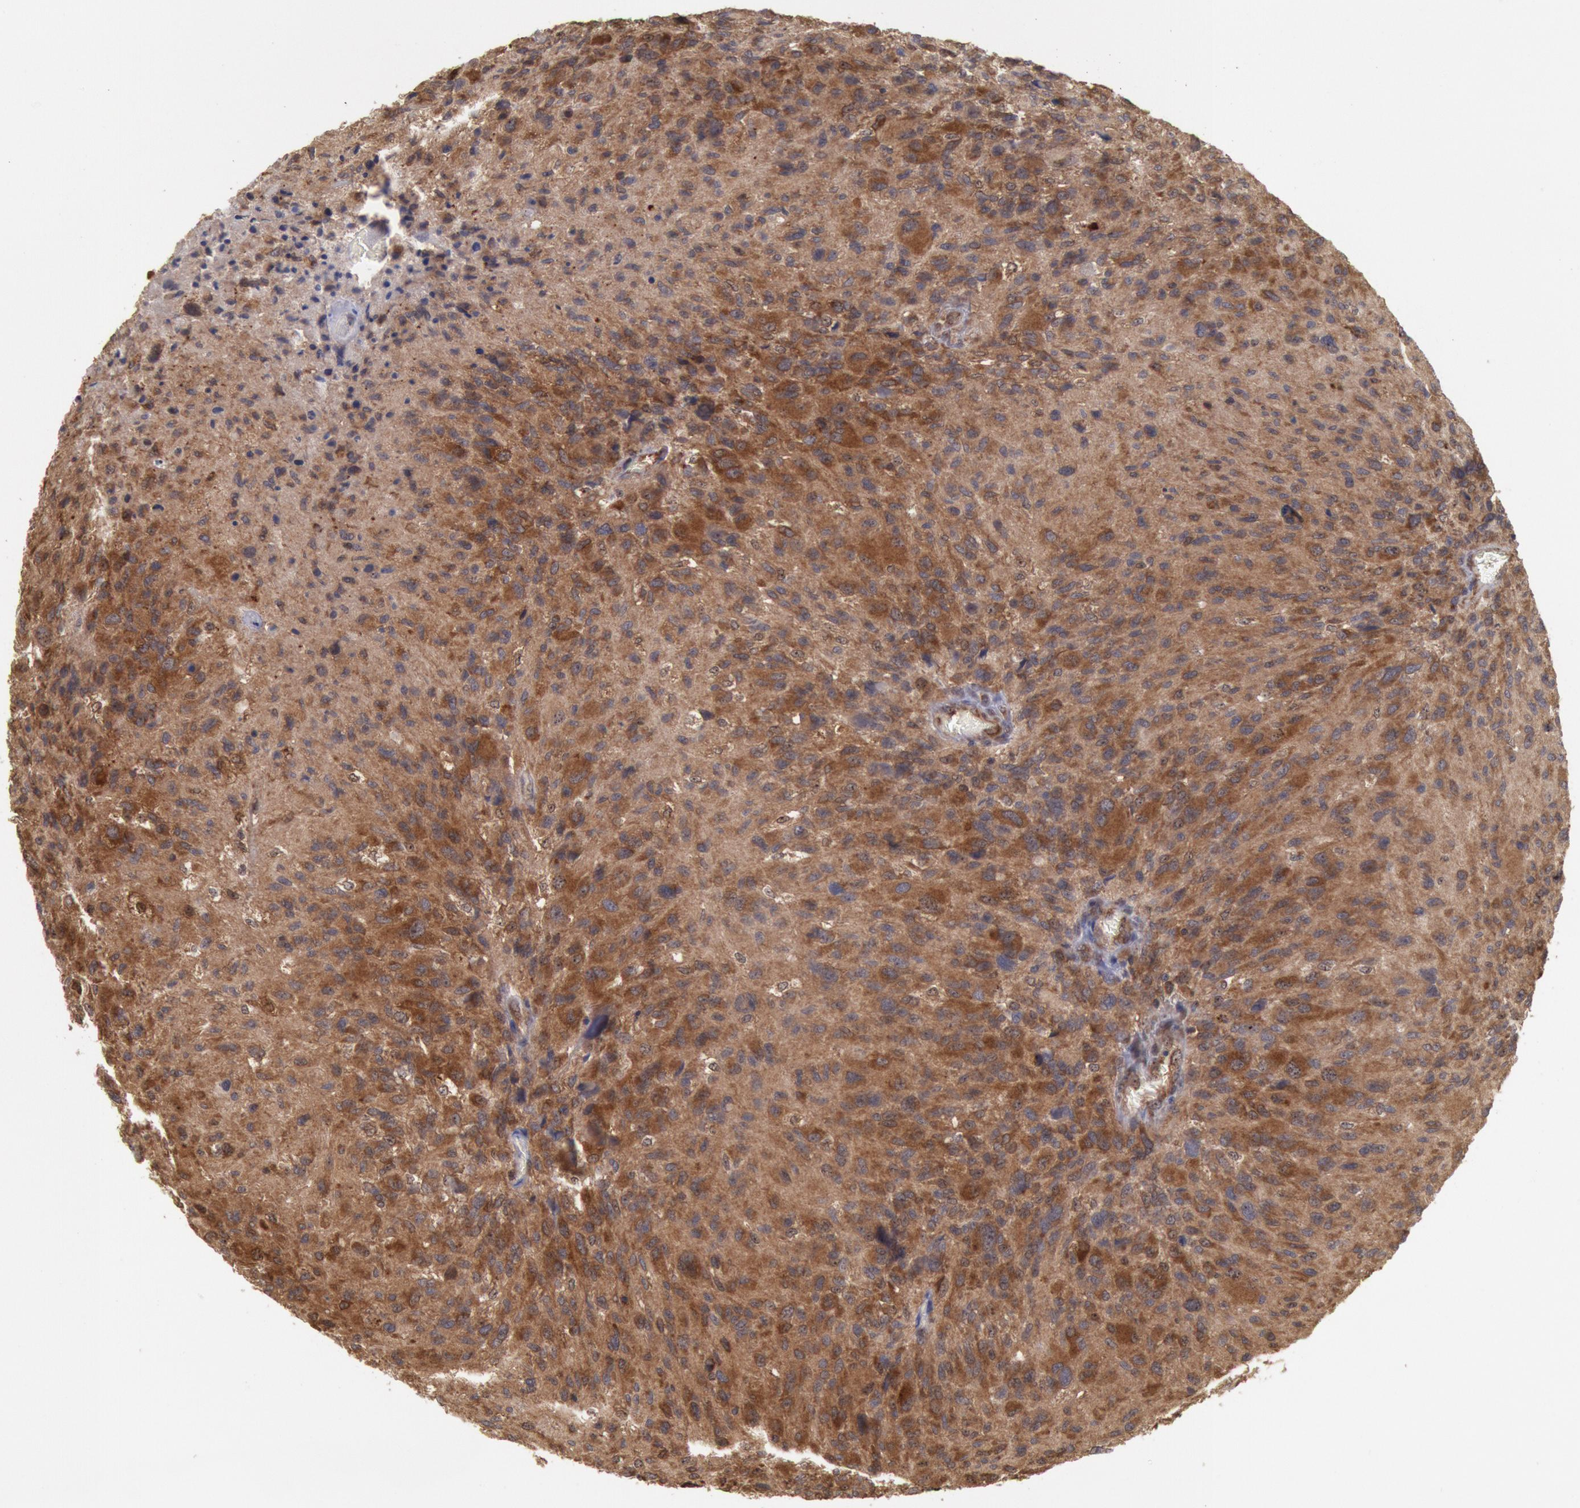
{"staining": {"intensity": "moderate", "quantity": ">75%", "location": "cytoplasmic/membranous,nuclear"}, "tissue": "glioma", "cell_type": "Tumor cells", "image_type": "cancer", "snomed": [{"axis": "morphology", "description": "Glioma, malignant, High grade"}, {"axis": "topography", "description": "Brain"}], "caption": "This image displays immunohistochemistry staining of glioma, with medium moderate cytoplasmic/membranous and nuclear staining in approximately >75% of tumor cells.", "gene": "STX17", "patient": {"sex": "male", "age": 69}}